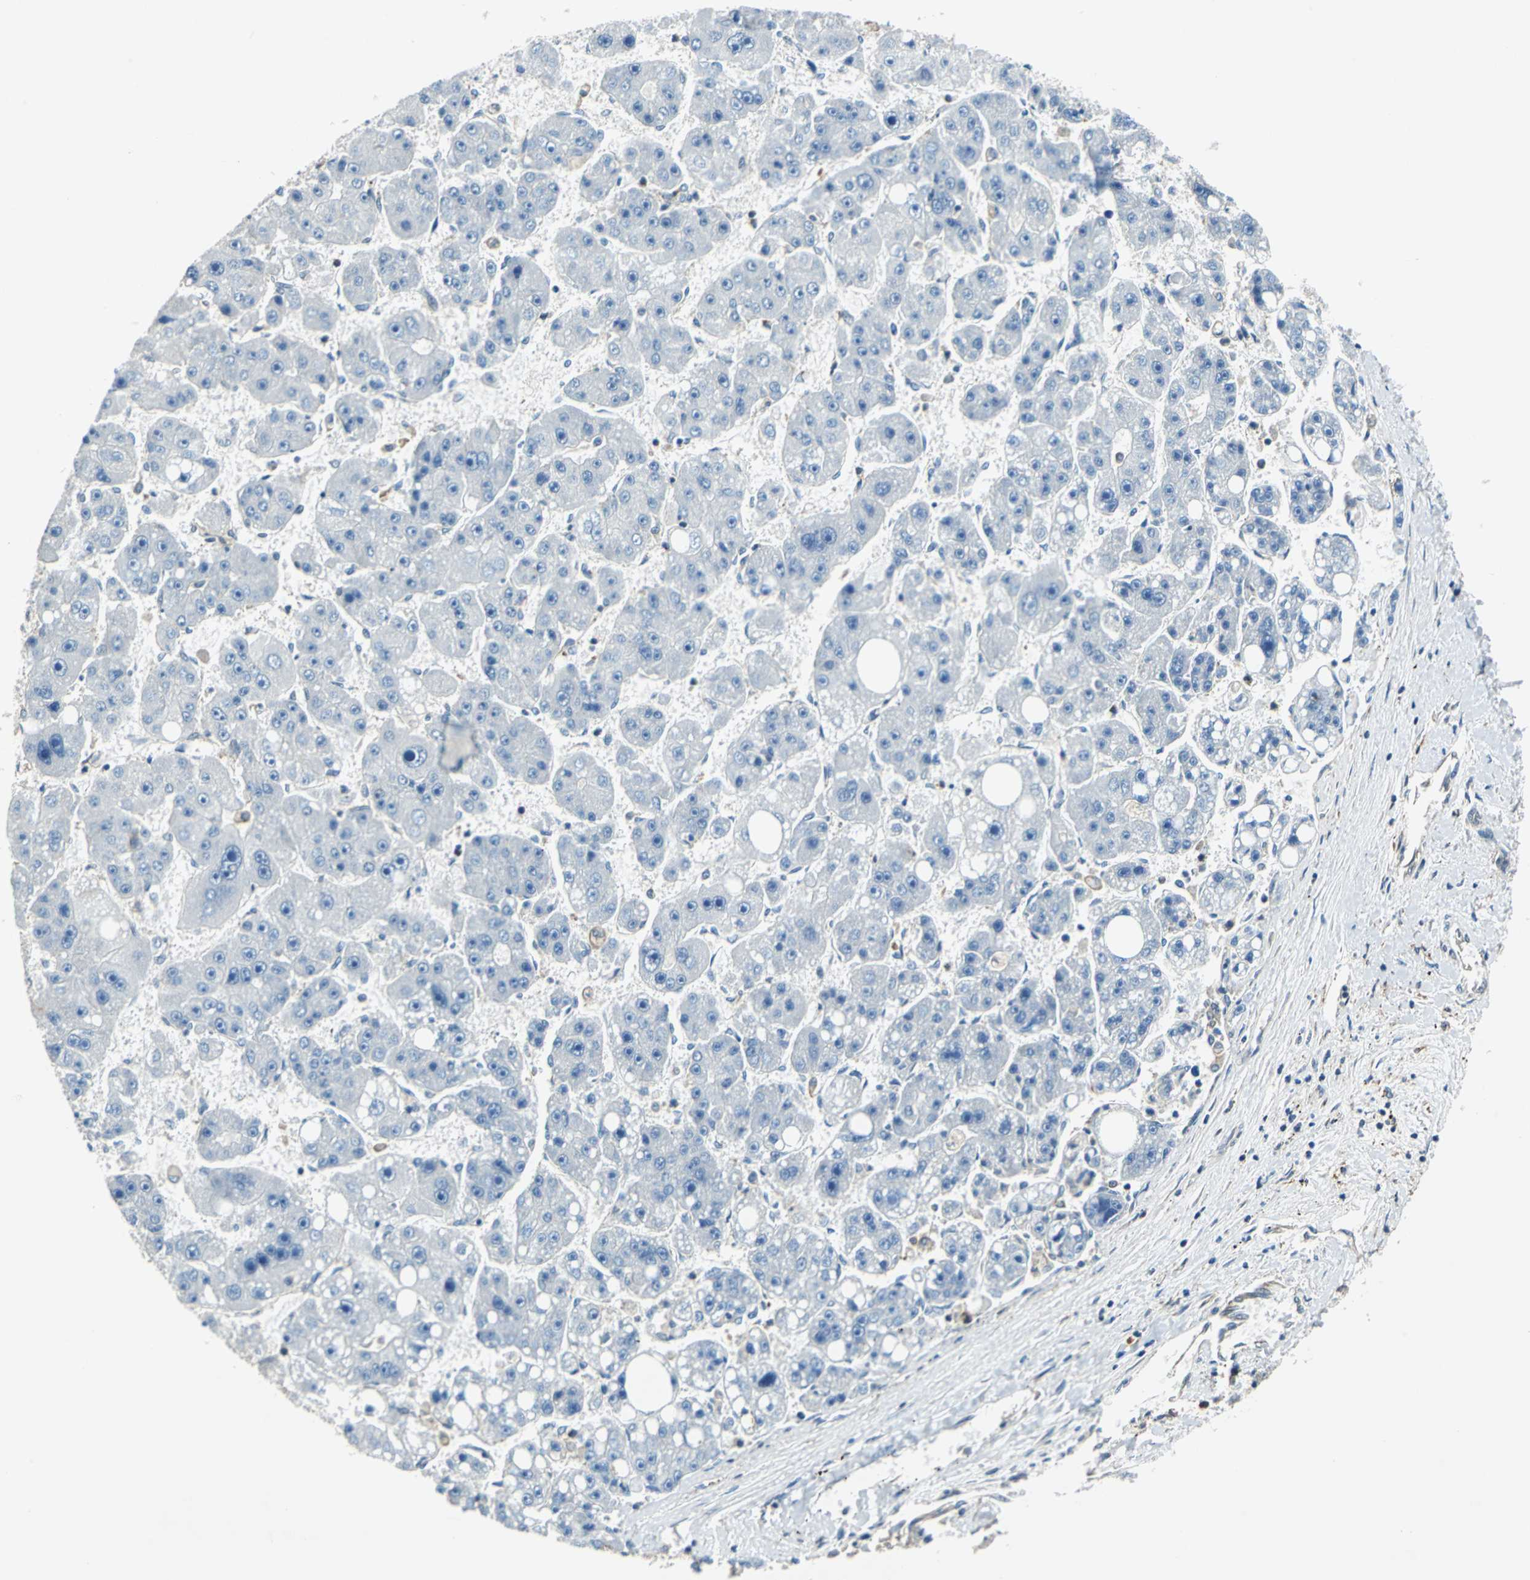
{"staining": {"intensity": "negative", "quantity": "none", "location": "none"}, "tissue": "liver cancer", "cell_type": "Tumor cells", "image_type": "cancer", "snomed": [{"axis": "morphology", "description": "Carcinoma, Hepatocellular, NOS"}, {"axis": "topography", "description": "Liver"}], "caption": "Human hepatocellular carcinoma (liver) stained for a protein using IHC shows no positivity in tumor cells.", "gene": "ARPC3", "patient": {"sex": "female", "age": 61}}